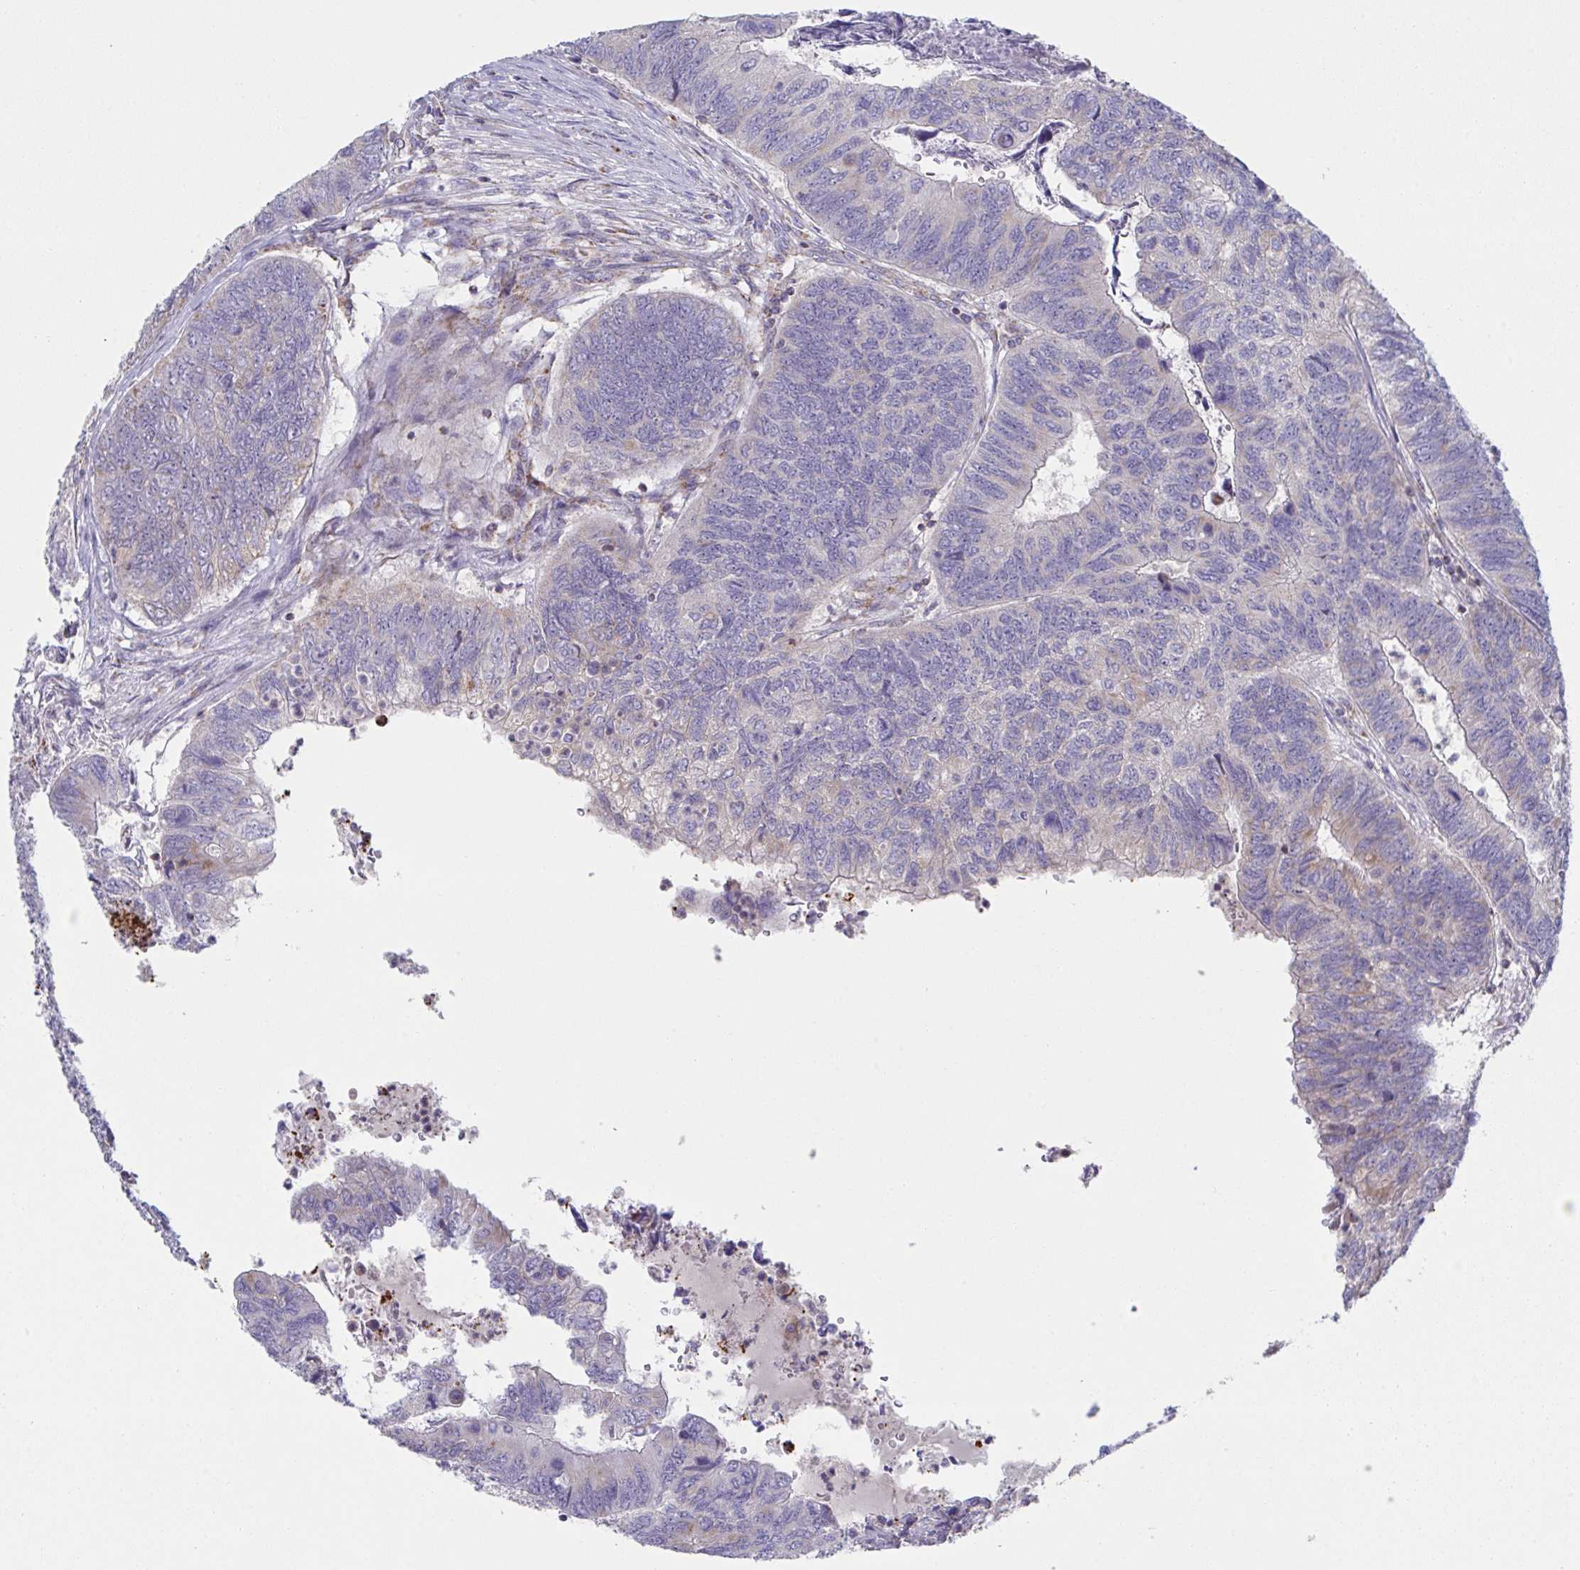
{"staining": {"intensity": "moderate", "quantity": "<25%", "location": "cytoplasmic/membranous"}, "tissue": "colorectal cancer", "cell_type": "Tumor cells", "image_type": "cancer", "snomed": [{"axis": "morphology", "description": "Adenocarcinoma, NOS"}, {"axis": "topography", "description": "Colon"}], "caption": "Immunohistochemical staining of human colorectal adenocarcinoma exhibits low levels of moderate cytoplasmic/membranous protein expression in about <25% of tumor cells.", "gene": "NDUFA7", "patient": {"sex": "female", "age": 67}}